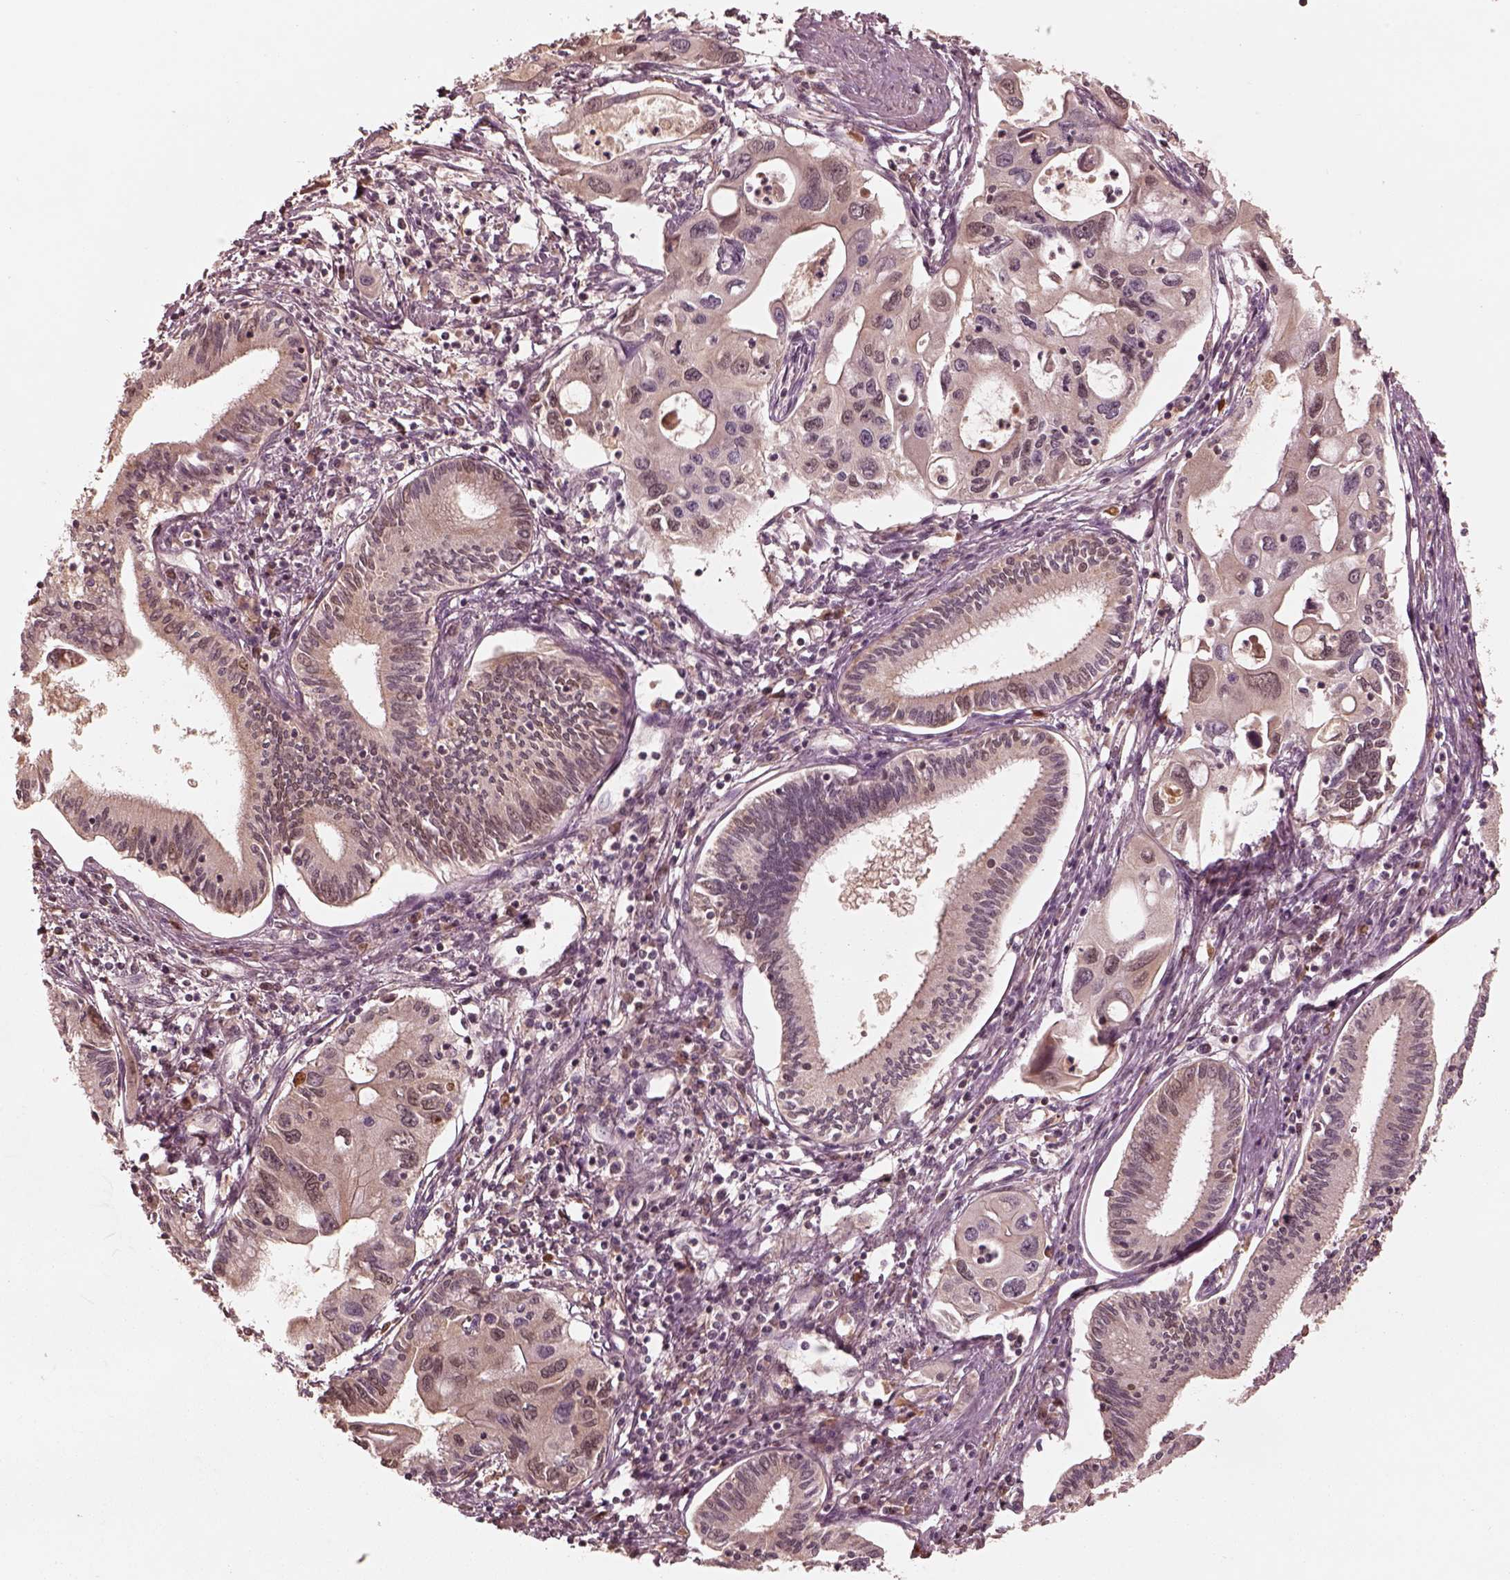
{"staining": {"intensity": "negative", "quantity": "none", "location": "none"}, "tissue": "pancreatic cancer", "cell_type": "Tumor cells", "image_type": "cancer", "snomed": [{"axis": "morphology", "description": "Adenocarcinoma, NOS"}, {"axis": "topography", "description": "Pancreas"}], "caption": "High power microscopy photomicrograph of an IHC image of pancreatic cancer (adenocarcinoma), revealing no significant positivity in tumor cells.", "gene": "TF", "patient": {"sex": "male", "age": 60}}